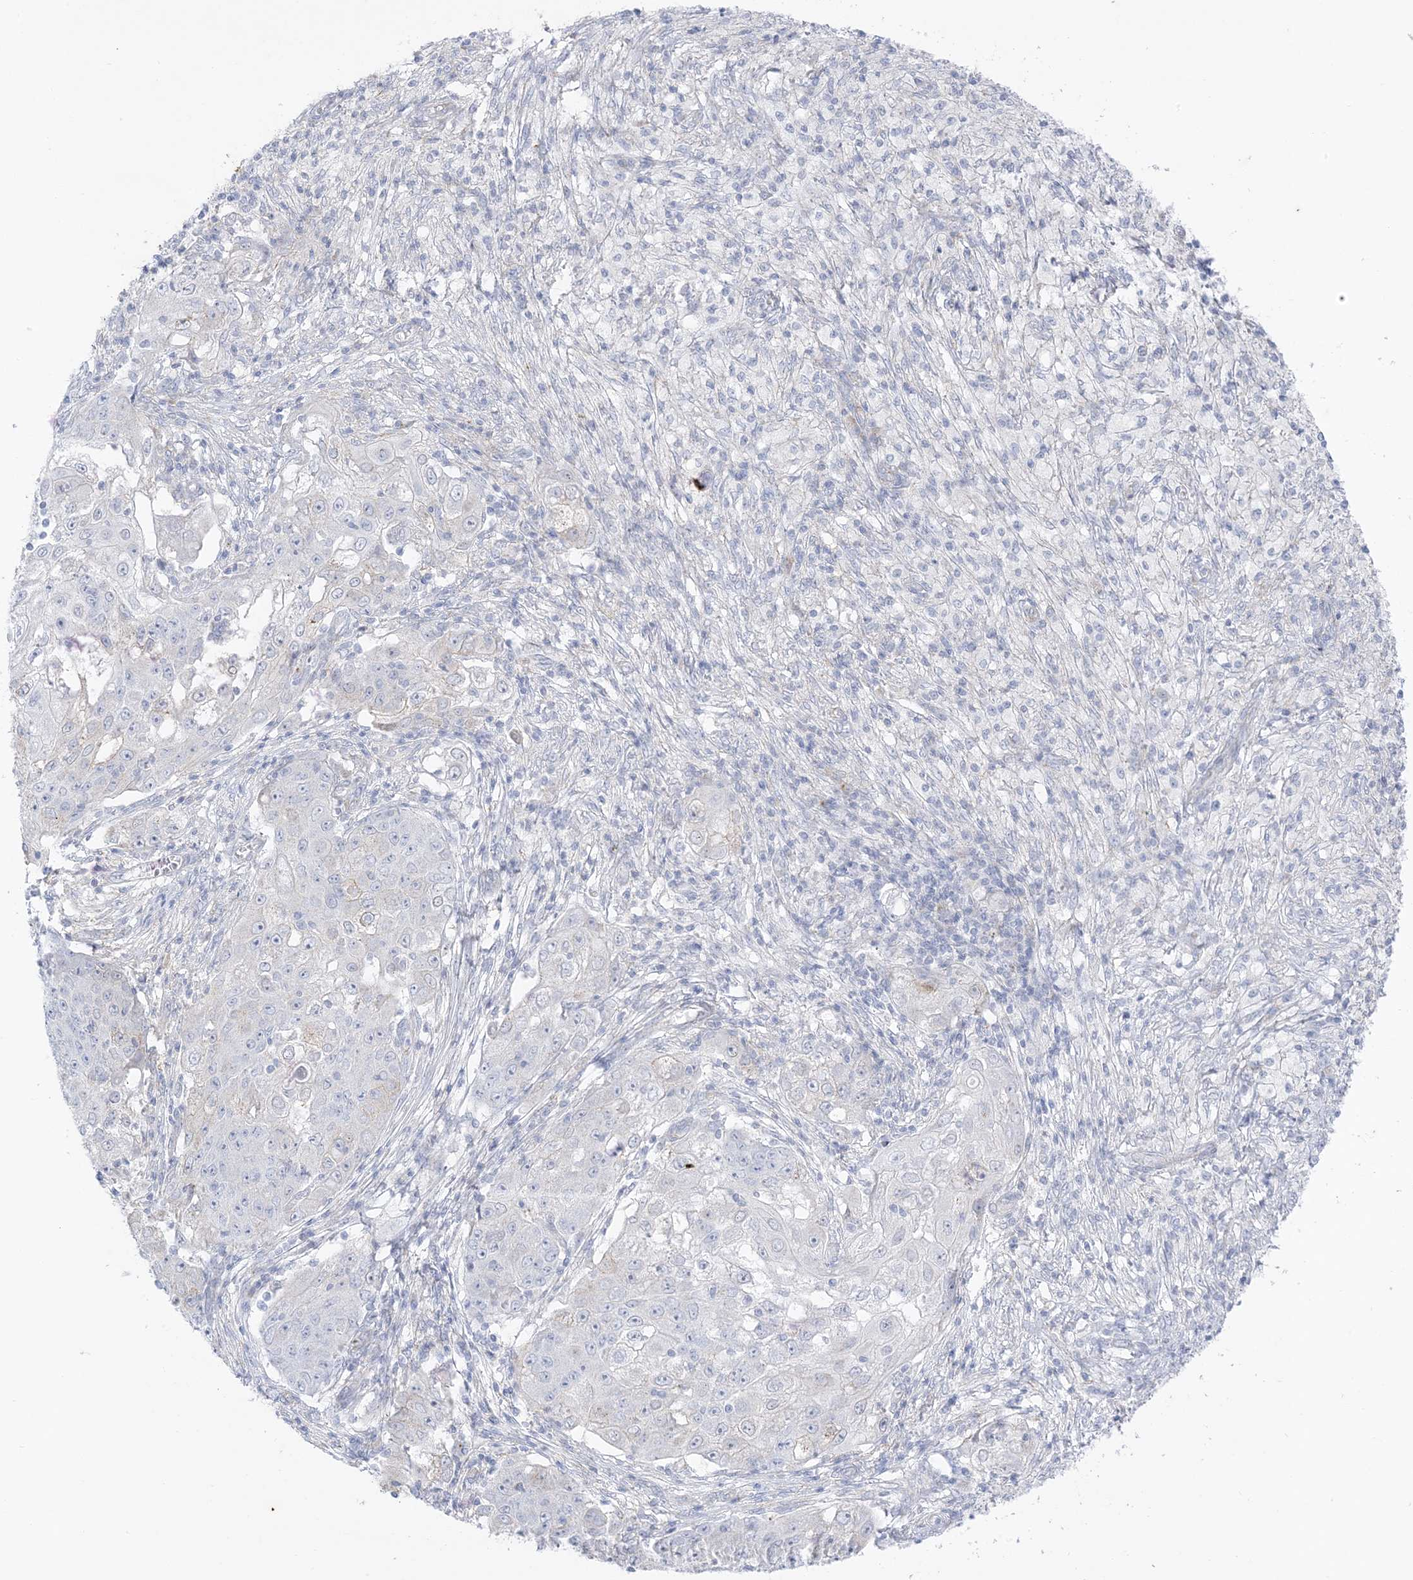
{"staining": {"intensity": "negative", "quantity": "none", "location": "none"}, "tissue": "ovarian cancer", "cell_type": "Tumor cells", "image_type": "cancer", "snomed": [{"axis": "morphology", "description": "Carcinoma, endometroid"}, {"axis": "topography", "description": "Ovary"}], "caption": "Immunohistochemistry (IHC) micrograph of ovarian endometroid carcinoma stained for a protein (brown), which displays no staining in tumor cells.", "gene": "RAC1", "patient": {"sex": "female", "age": 42}}